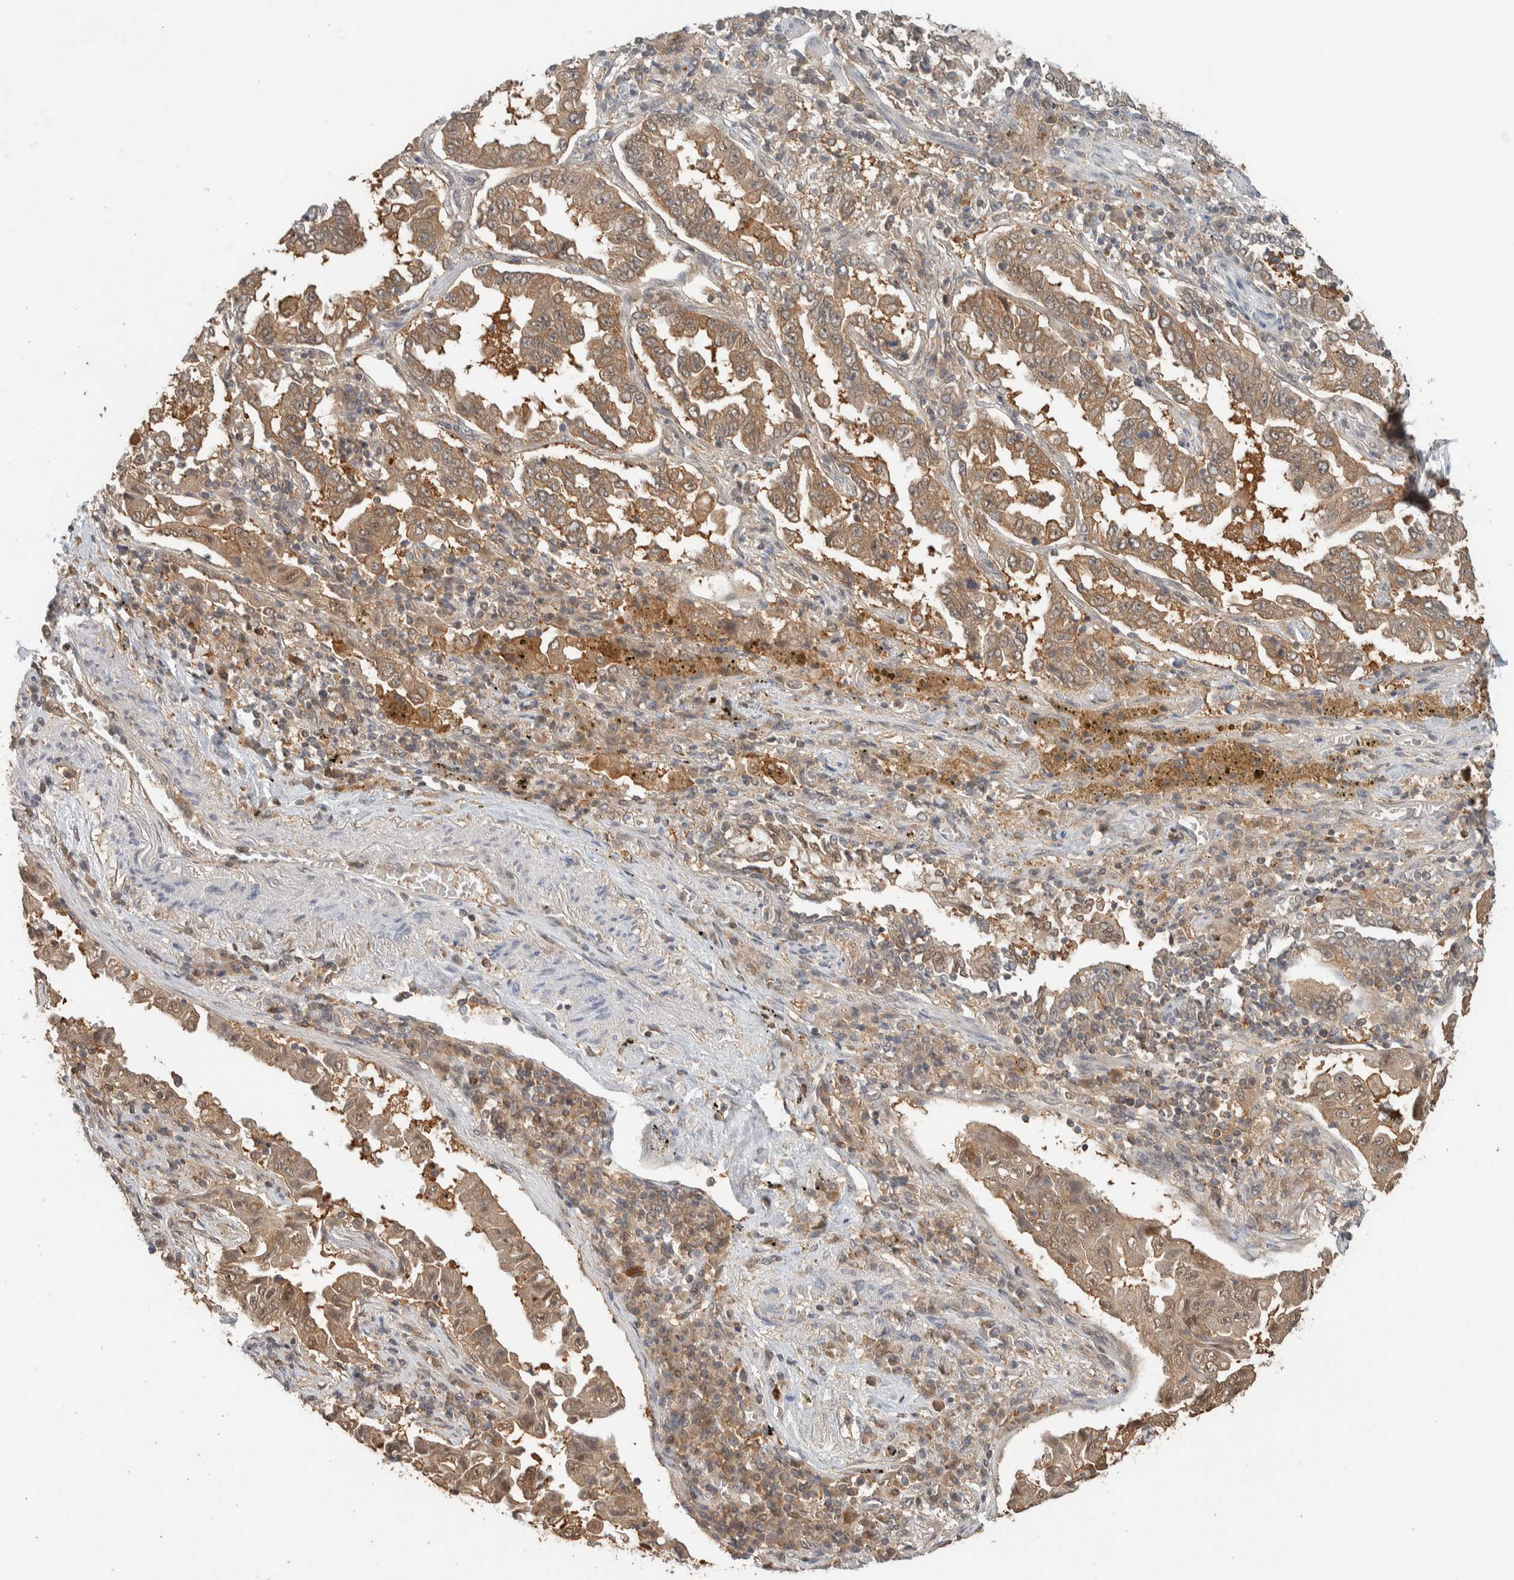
{"staining": {"intensity": "moderate", "quantity": ">75%", "location": "cytoplasmic/membranous,nuclear"}, "tissue": "lung cancer", "cell_type": "Tumor cells", "image_type": "cancer", "snomed": [{"axis": "morphology", "description": "Adenocarcinoma, NOS"}, {"axis": "topography", "description": "Lung"}], "caption": "Protein expression analysis of lung cancer demonstrates moderate cytoplasmic/membranous and nuclear expression in approximately >75% of tumor cells.", "gene": "ZNF567", "patient": {"sex": "female", "age": 51}}